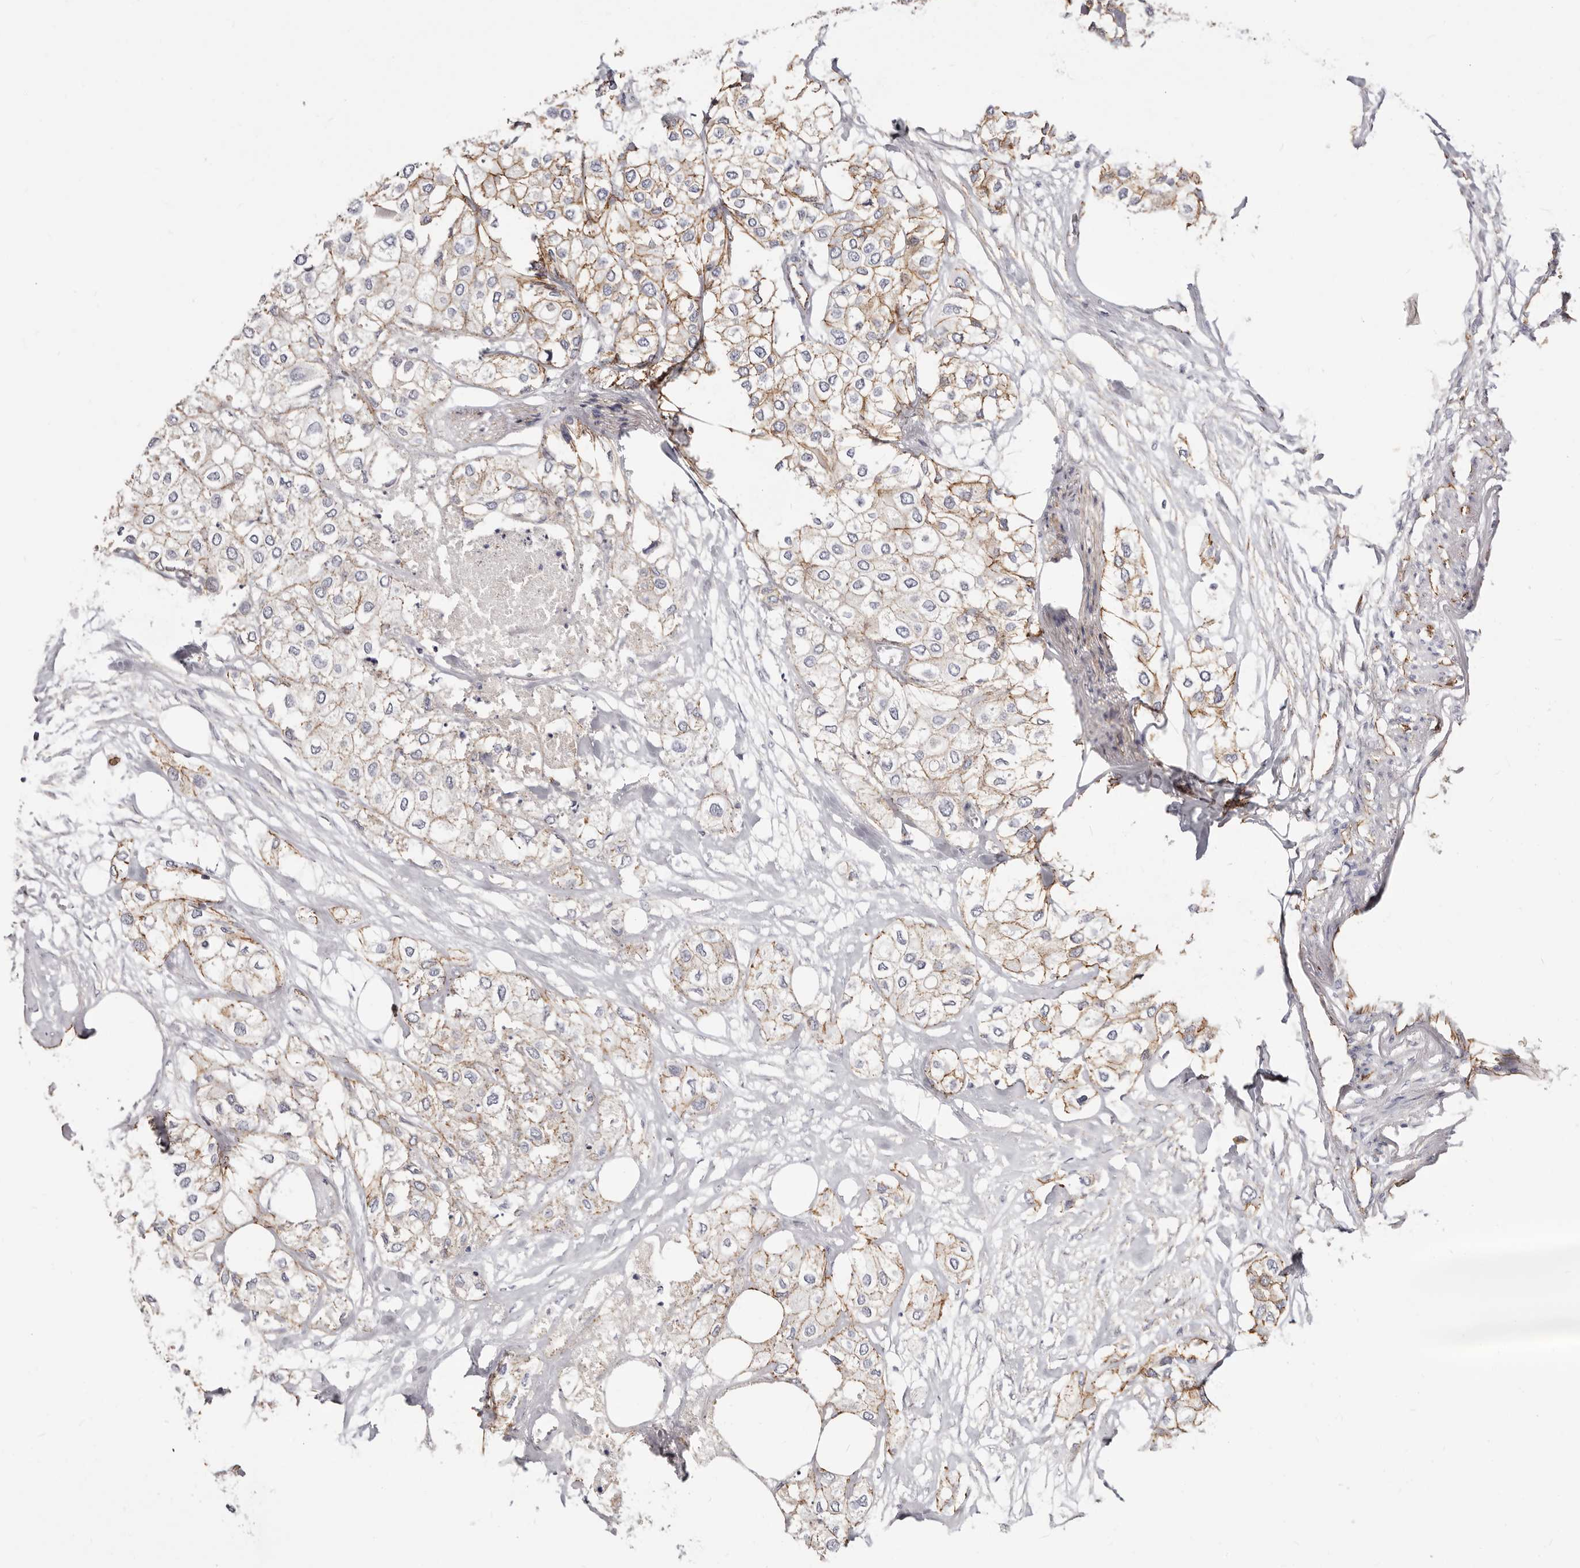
{"staining": {"intensity": "moderate", "quantity": "25%-75%", "location": "cytoplasmic/membranous"}, "tissue": "urothelial cancer", "cell_type": "Tumor cells", "image_type": "cancer", "snomed": [{"axis": "morphology", "description": "Urothelial carcinoma, High grade"}, {"axis": "topography", "description": "Urinary bladder"}], "caption": "Immunohistochemical staining of high-grade urothelial carcinoma displays medium levels of moderate cytoplasmic/membranous expression in approximately 25%-75% of tumor cells. (DAB (3,3'-diaminobenzidine) = brown stain, brightfield microscopy at high magnification).", "gene": "CTNNB1", "patient": {"sex": "male", "age": 64}}